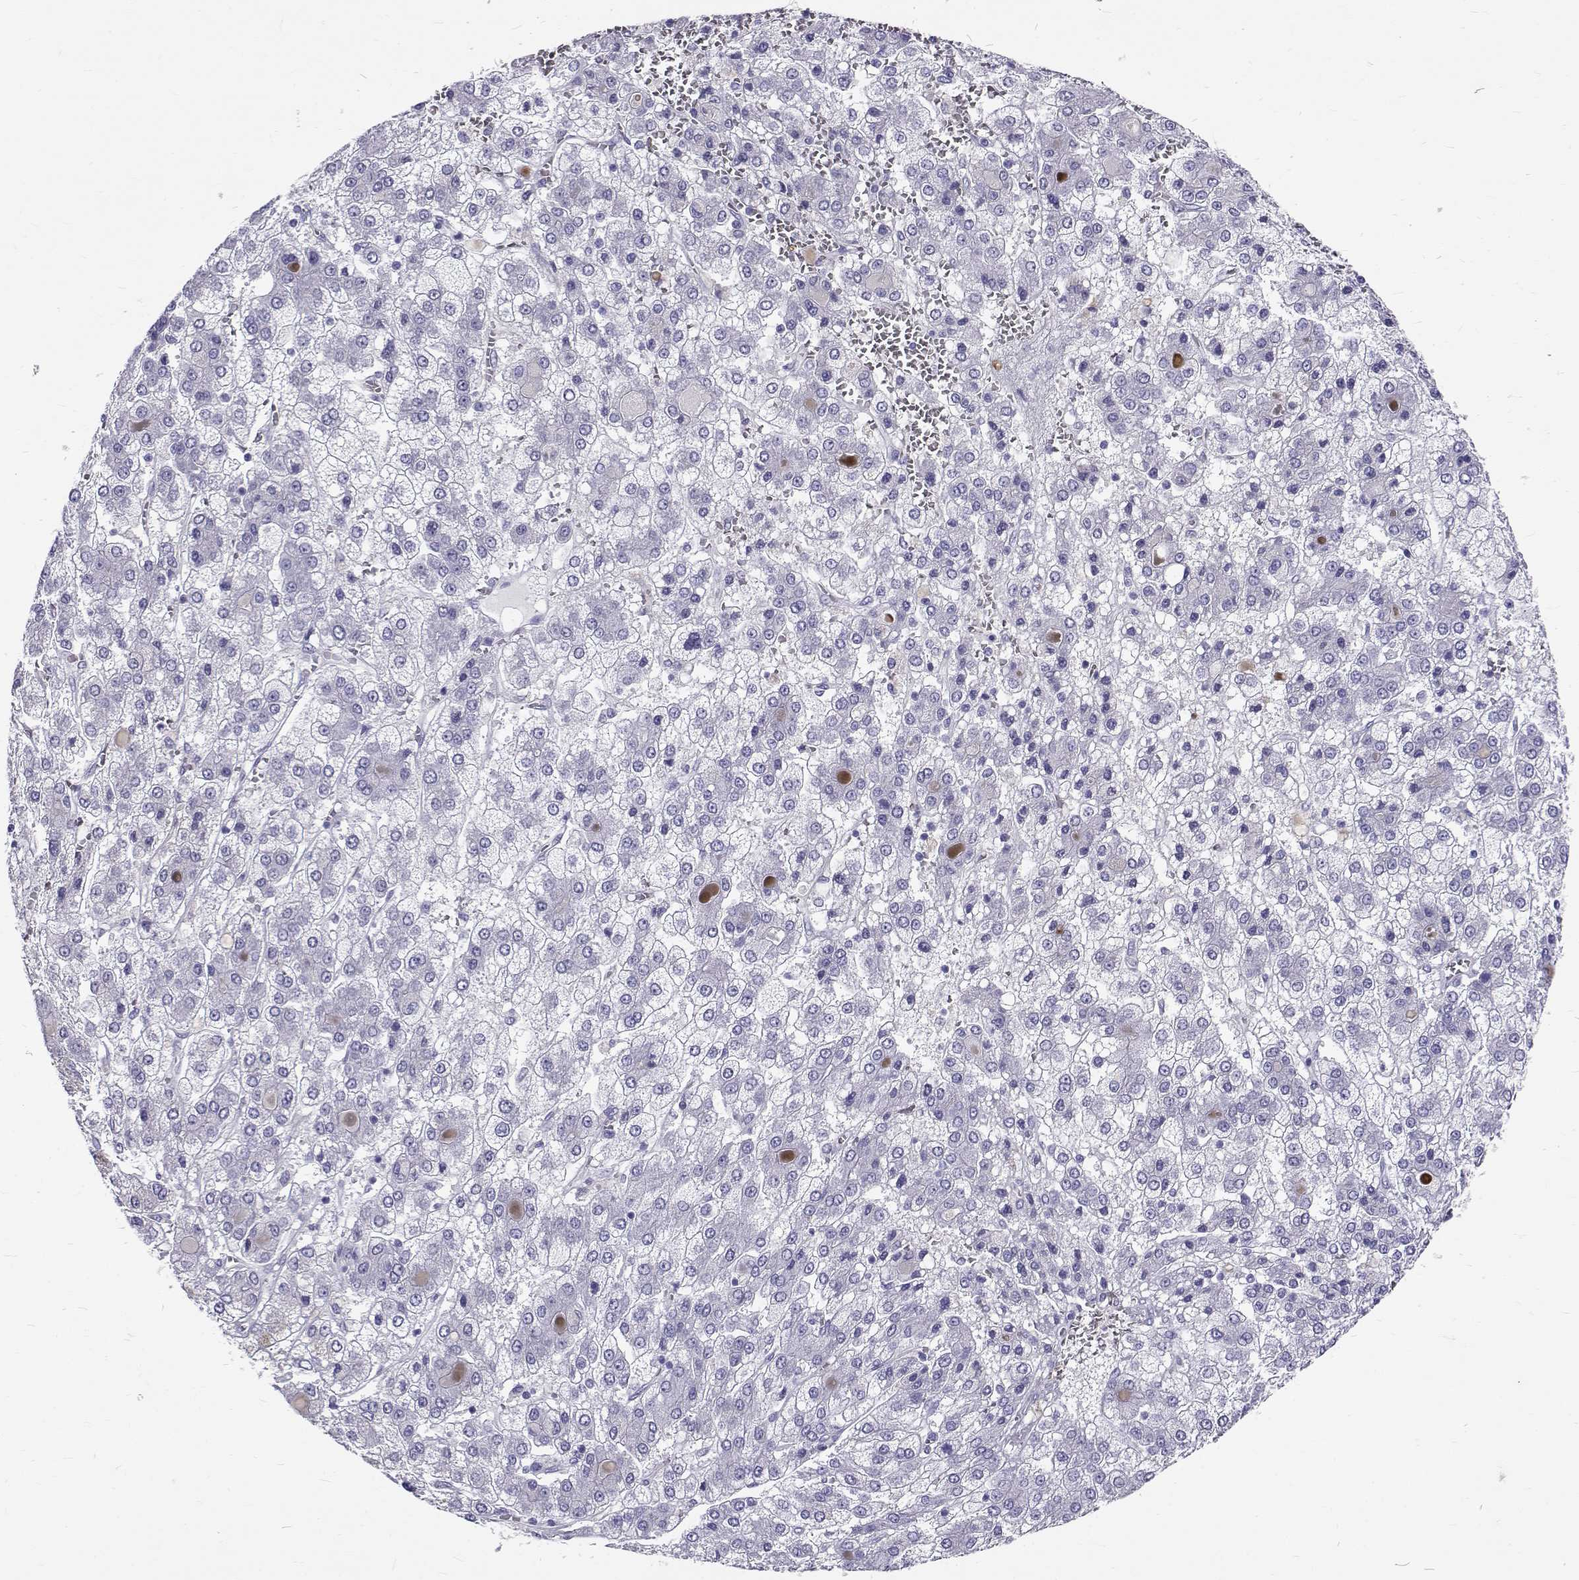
{"staining": {"intensity": "negative", "quantity": "none", "location": "none"}, "tissue": "liver cancer", "cell_type": "Tumor cells", "image_type": "cancer", "snomed": [{"axis": "morphology", "description": "Carcinoma, Hepatocellular, NOS"}, {"axis": "topography", "description": "Liver"}], "caption": "Human liver cancer stained for a protein using immunohistochemistry demonstrates no staining in tumor cells.", "gene": "IGSF1", "patient": {"sex": "male", "age": 73}}